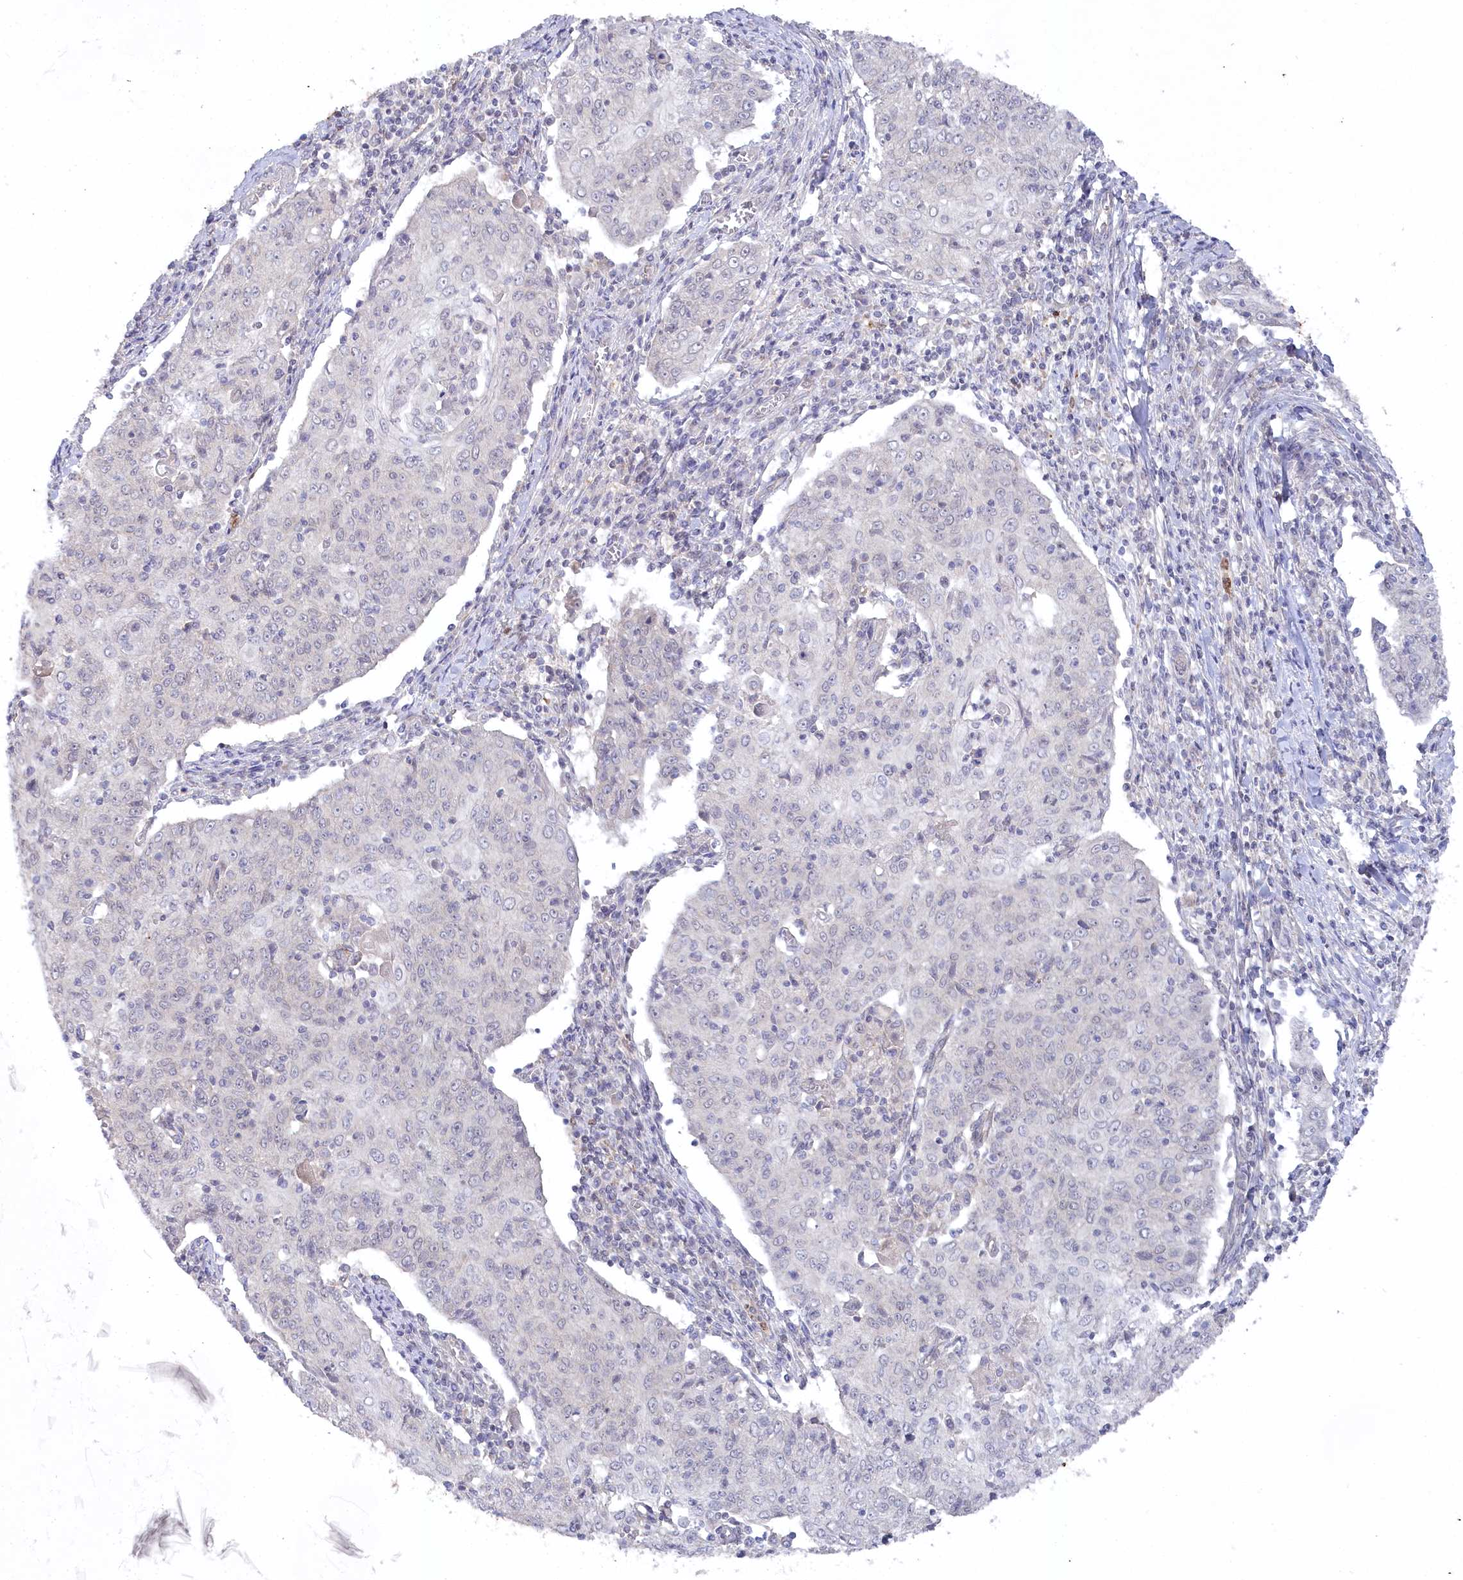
{"staining": {"intensity": "negative", "quantity": "none", "location": "none"}, "tissue": "cervical cancer", "cell_type": "Tumor cells", "image_type": "cancer", "snomed": [{"axis": "morphology", "description": "Squamous cell carcinoma, NOS"}, {"axis": "topography", "description": "Cervix"}], "caption": "Immunohistochemistry (IHC) photomicrograph of squamous cell carcinoma (cervical) stained for a protein (brown), which reveals no staining in tumor cells.", "gene": "AAMDC", "patient": {"sex": "female", "age": 48}}